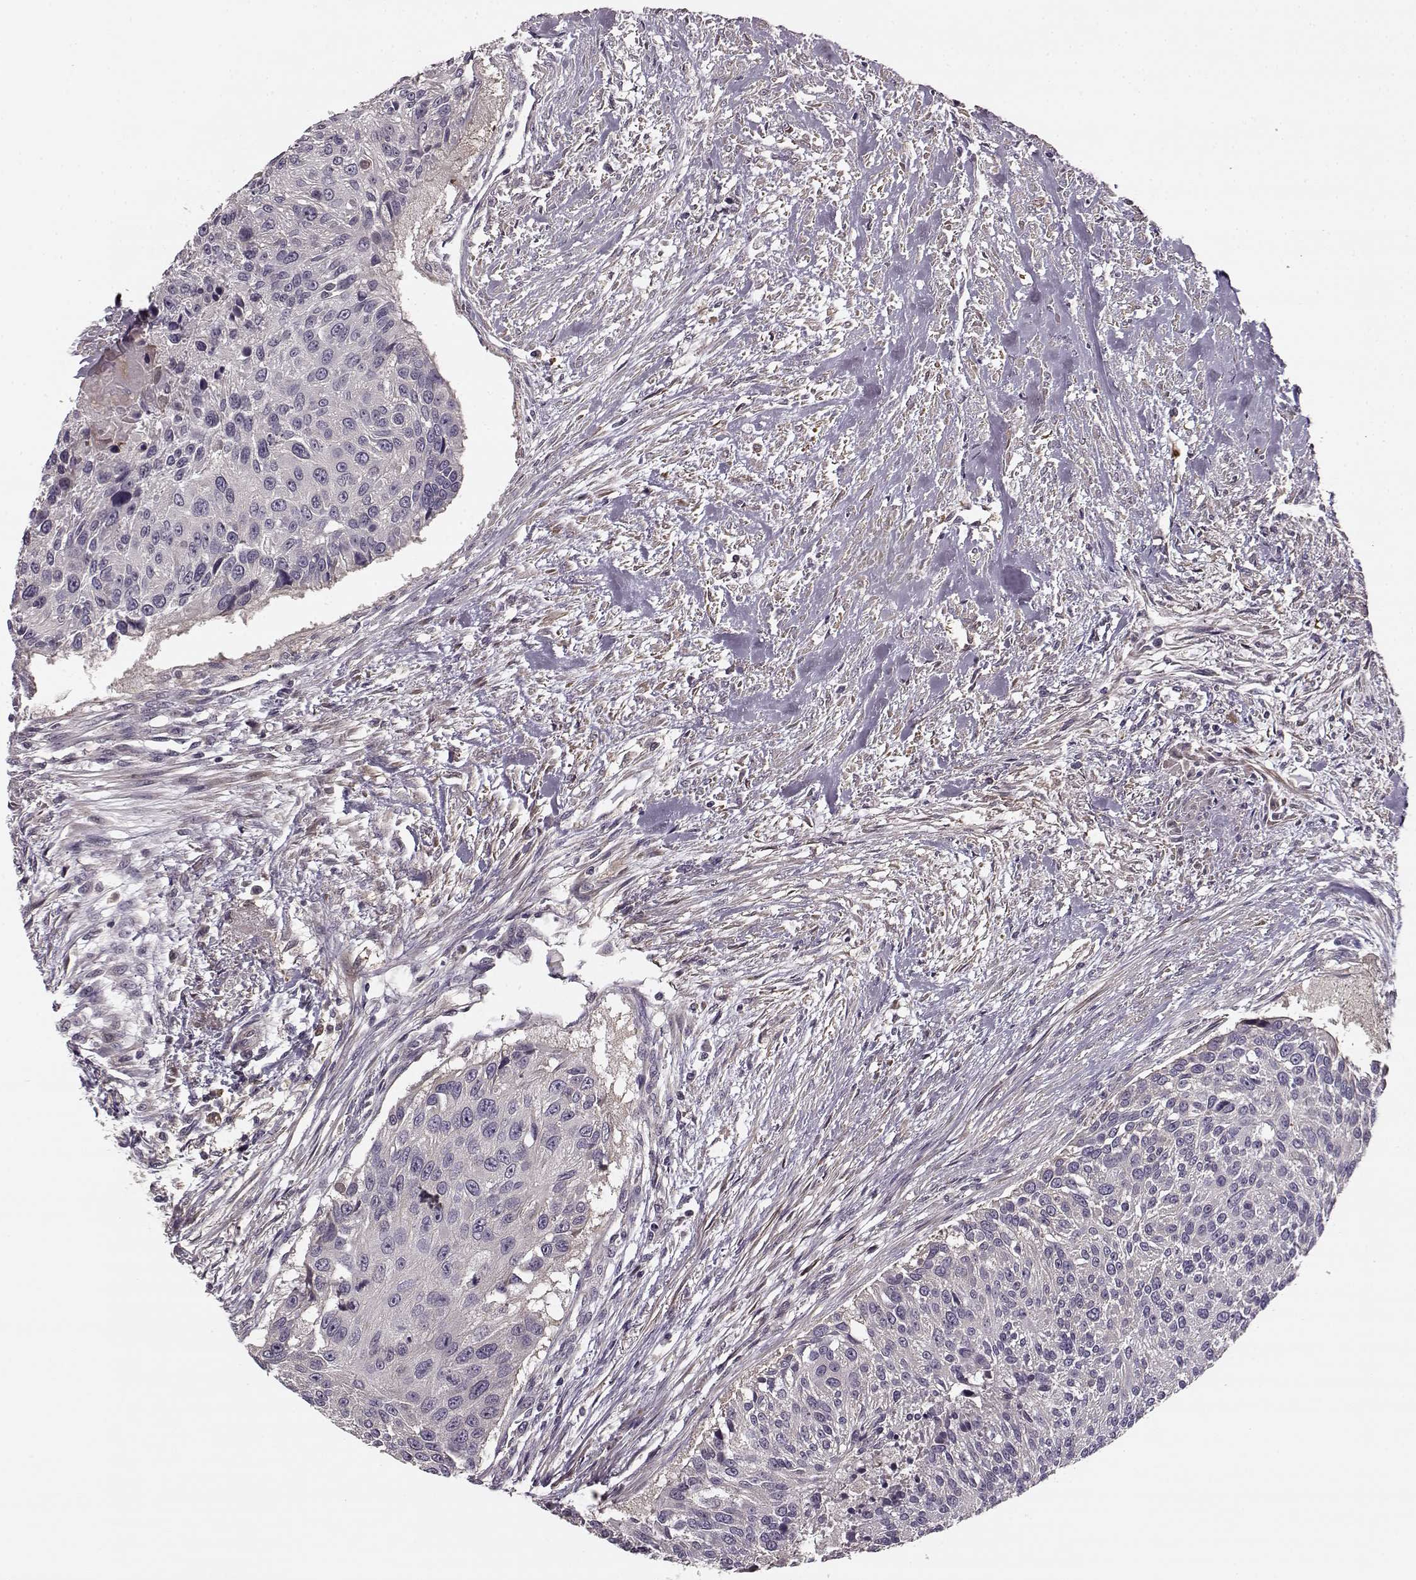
{"staining": {"intensity": "weak", "quantity": "25%-75%", "location": "cytoplasmic/membranous"}, "tissue": "urothelial cancer", "cell_type": "Tumor cells", "image_type": "cancer", "snomed": [{"axis": "morphology", "description": "Urothelial carcinoma, NOS"}, {"axis": "topography", "description": "Urinary bladder"}], "caption": "Human urothelial cancer stained with a protein marker shows weak staining in tumor cells.", "gene": "MTR", "patient": {"sex": "male", "age": 55}}